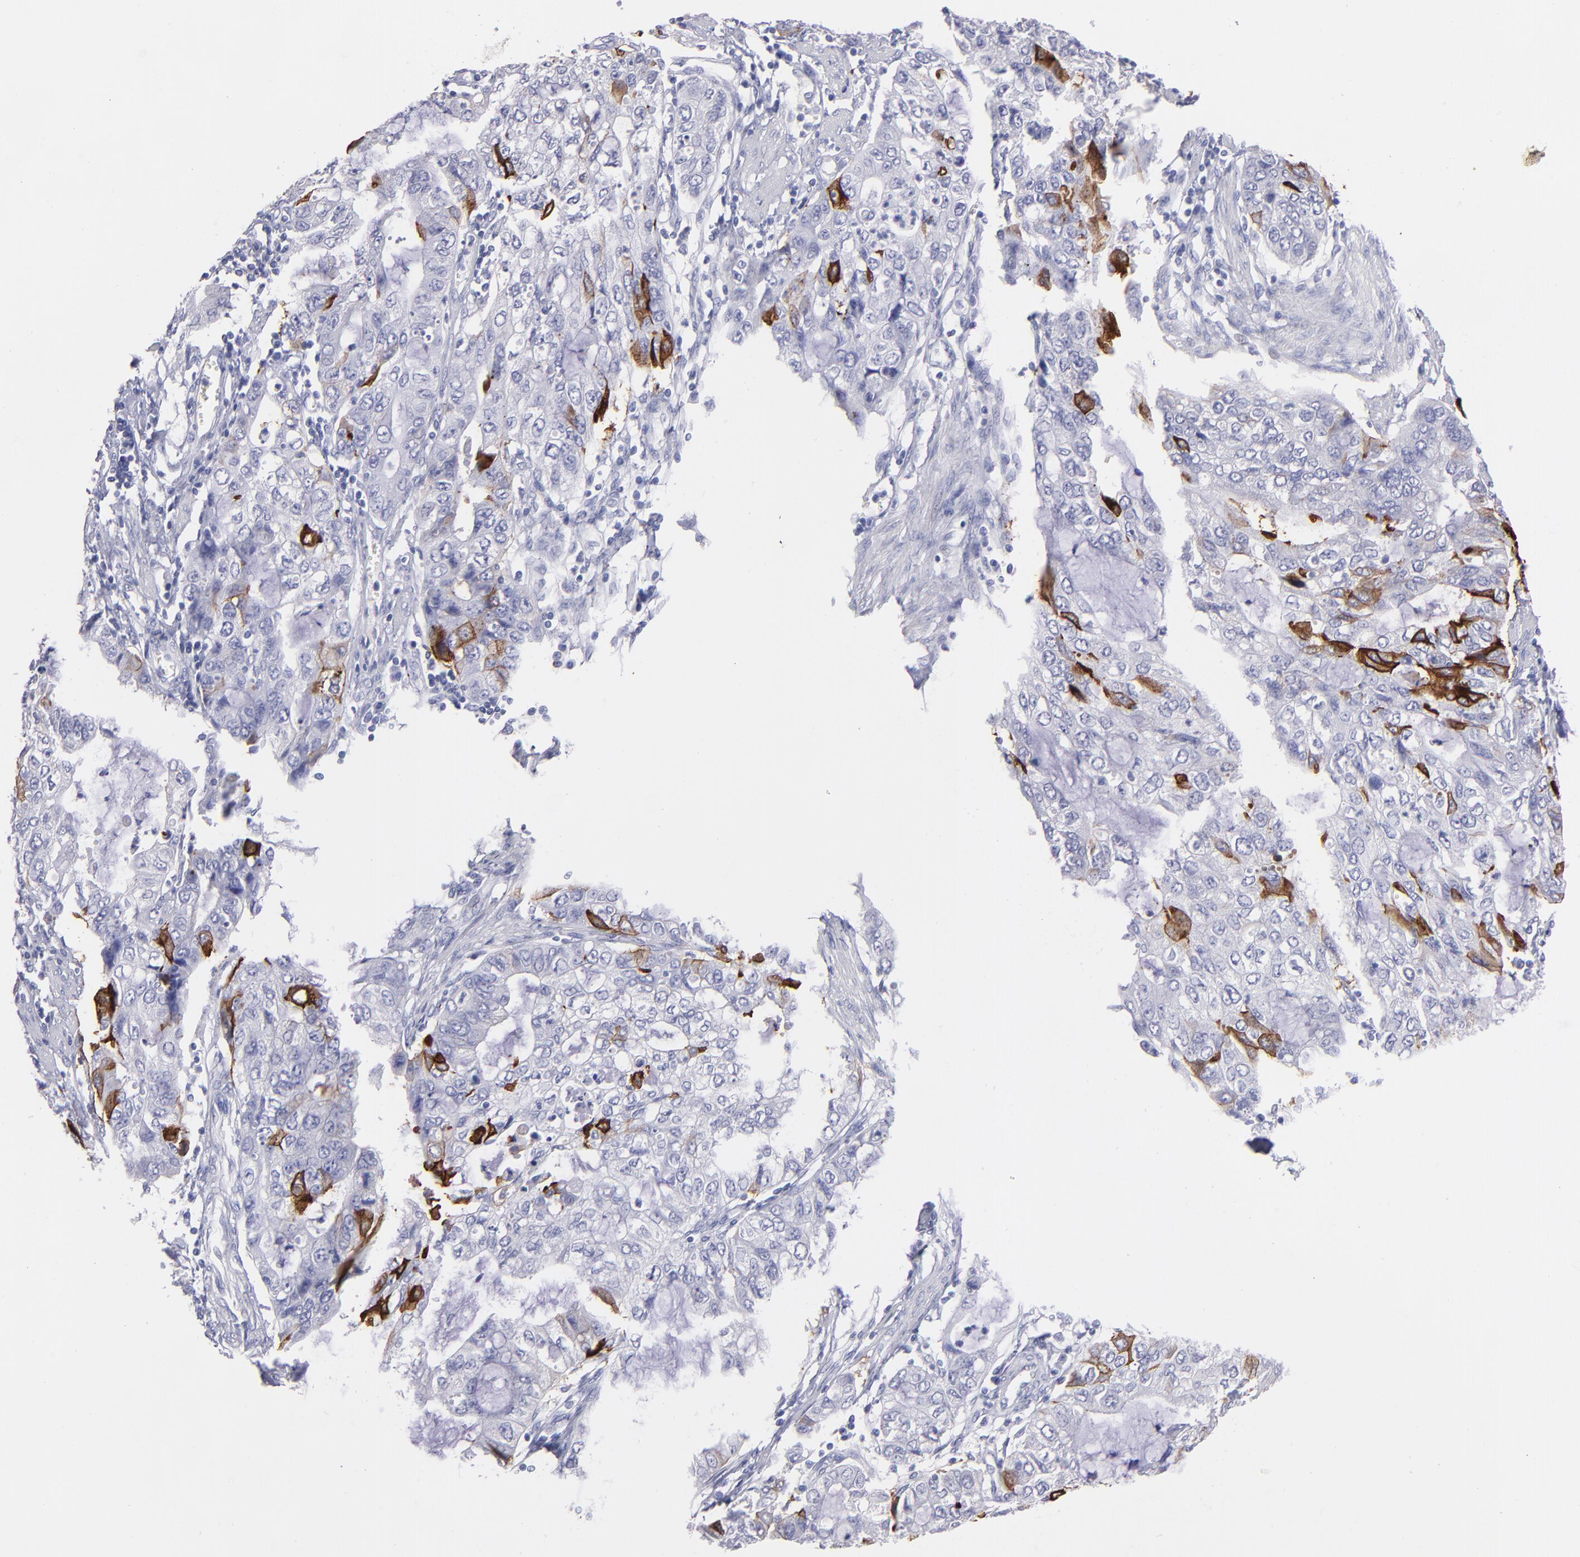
{"staining": {"intensity": "strong", "quantity": "25%-75%", "location": "cytoplasmic/membranous"}, "tissue": "stomach cancer", "cell_type": "Tumor cells", "image_type": "cancer", "snomed": [{"axis": "morphology", "description": "Adenocarcinoma, NOS"}, {"axis": "topography", "description": "Stomach, upper"}], "caption": "Stomach cancer (adenocarcinoma) stained with a protein marker reveals strong staining in tumor cells.", "gene": "SNAP25", "patient": {"sex": "female", "age": 52}}